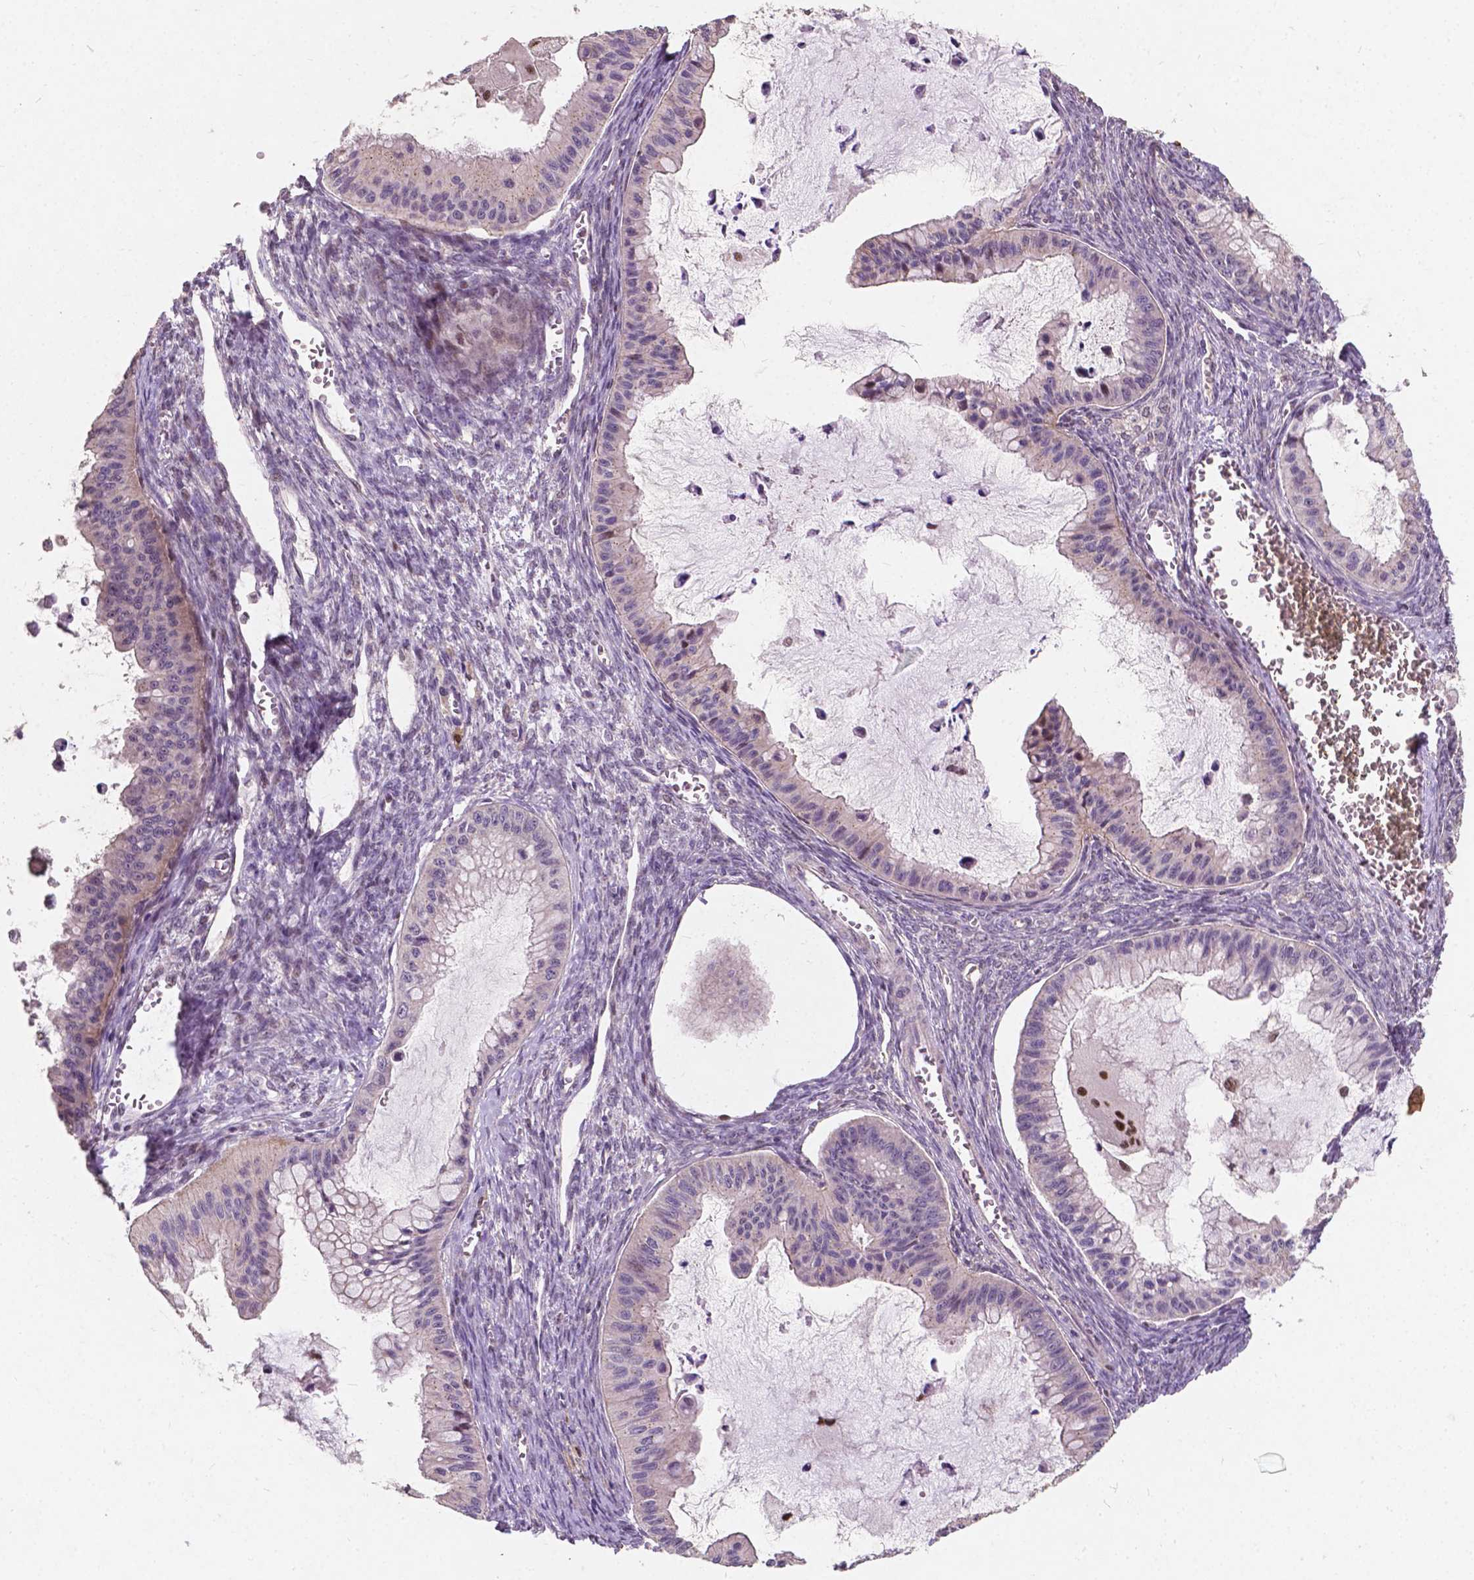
{"staining": {"intensity": "weak", "quantity": "<25%", "location": "cytoplasmic/membranous"}, "tissue": "ovarian cancer", "cell_type": "Tumor cells", "image_type": "cancer", "snomed": [{"axis": "morphology", "description": "Cystadenocarcinoma, mucinous, NOS"}, {"axis": "topography", "description": "Ovary"}], "caption": "Ovarian mucinous cystadenocarcinoma was stained to show a protein in brown. There is no significant expression in tumor cells.", "gene": "DUSP16", "patient": {"sex": "female", "age": 72}}